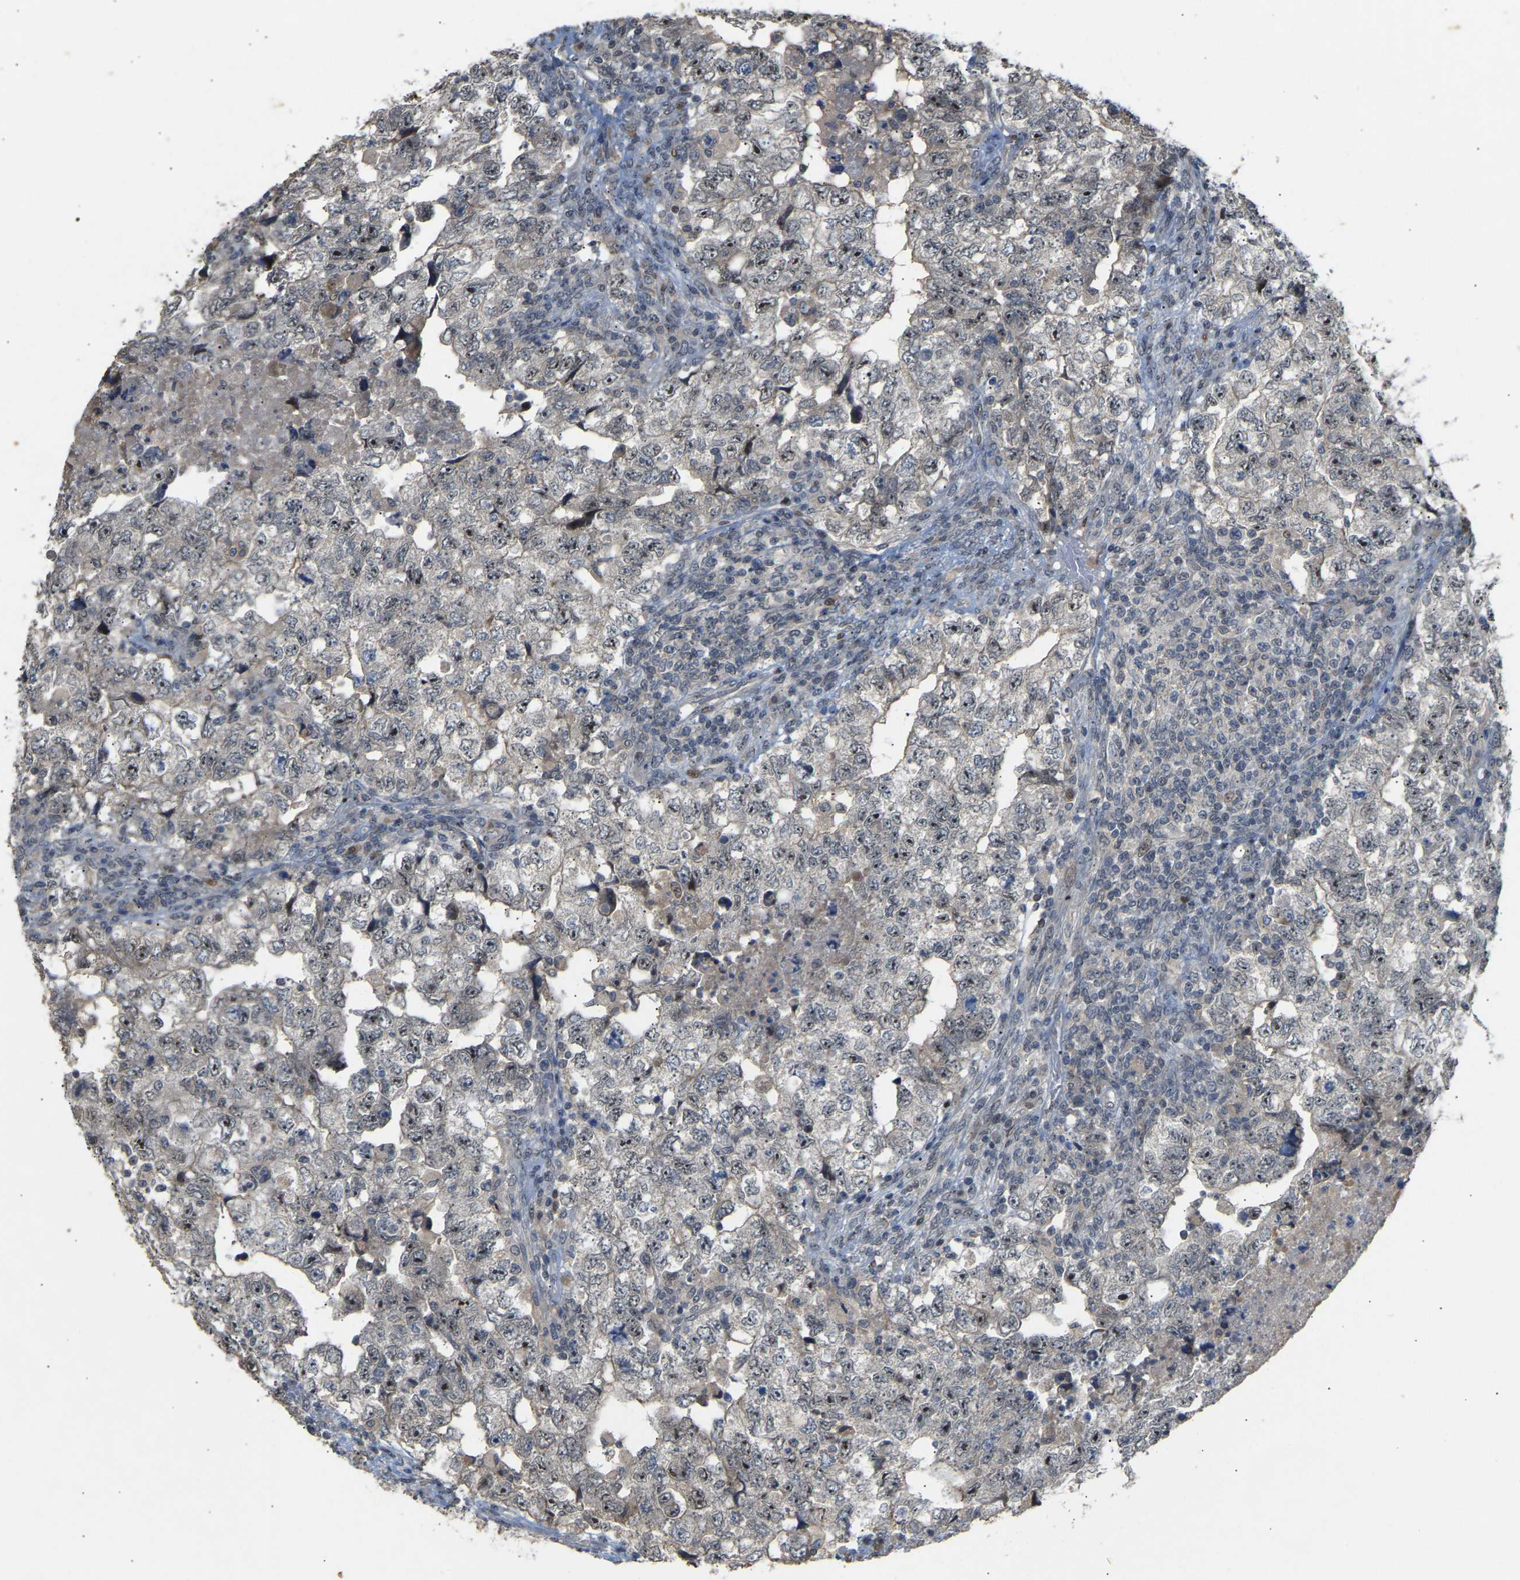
{"staining": {"intensity": "negative", "quantity": "none", "location": "none"}, "tissue": "testis cancer", "cell_type": "Tumor cells", "image_type": "cancer", "snomed": [{"axis": "morphology", "description": "Carcinoma, Embryonal, NOS"}, {"axis": "topography", "description": "Testis"}], "caption": "Tumor cells show no significant staining in testis cancer (embryonal carcinoma).", "gene": "PTPN4", "patient": {"sex": "male", "age": 36}}